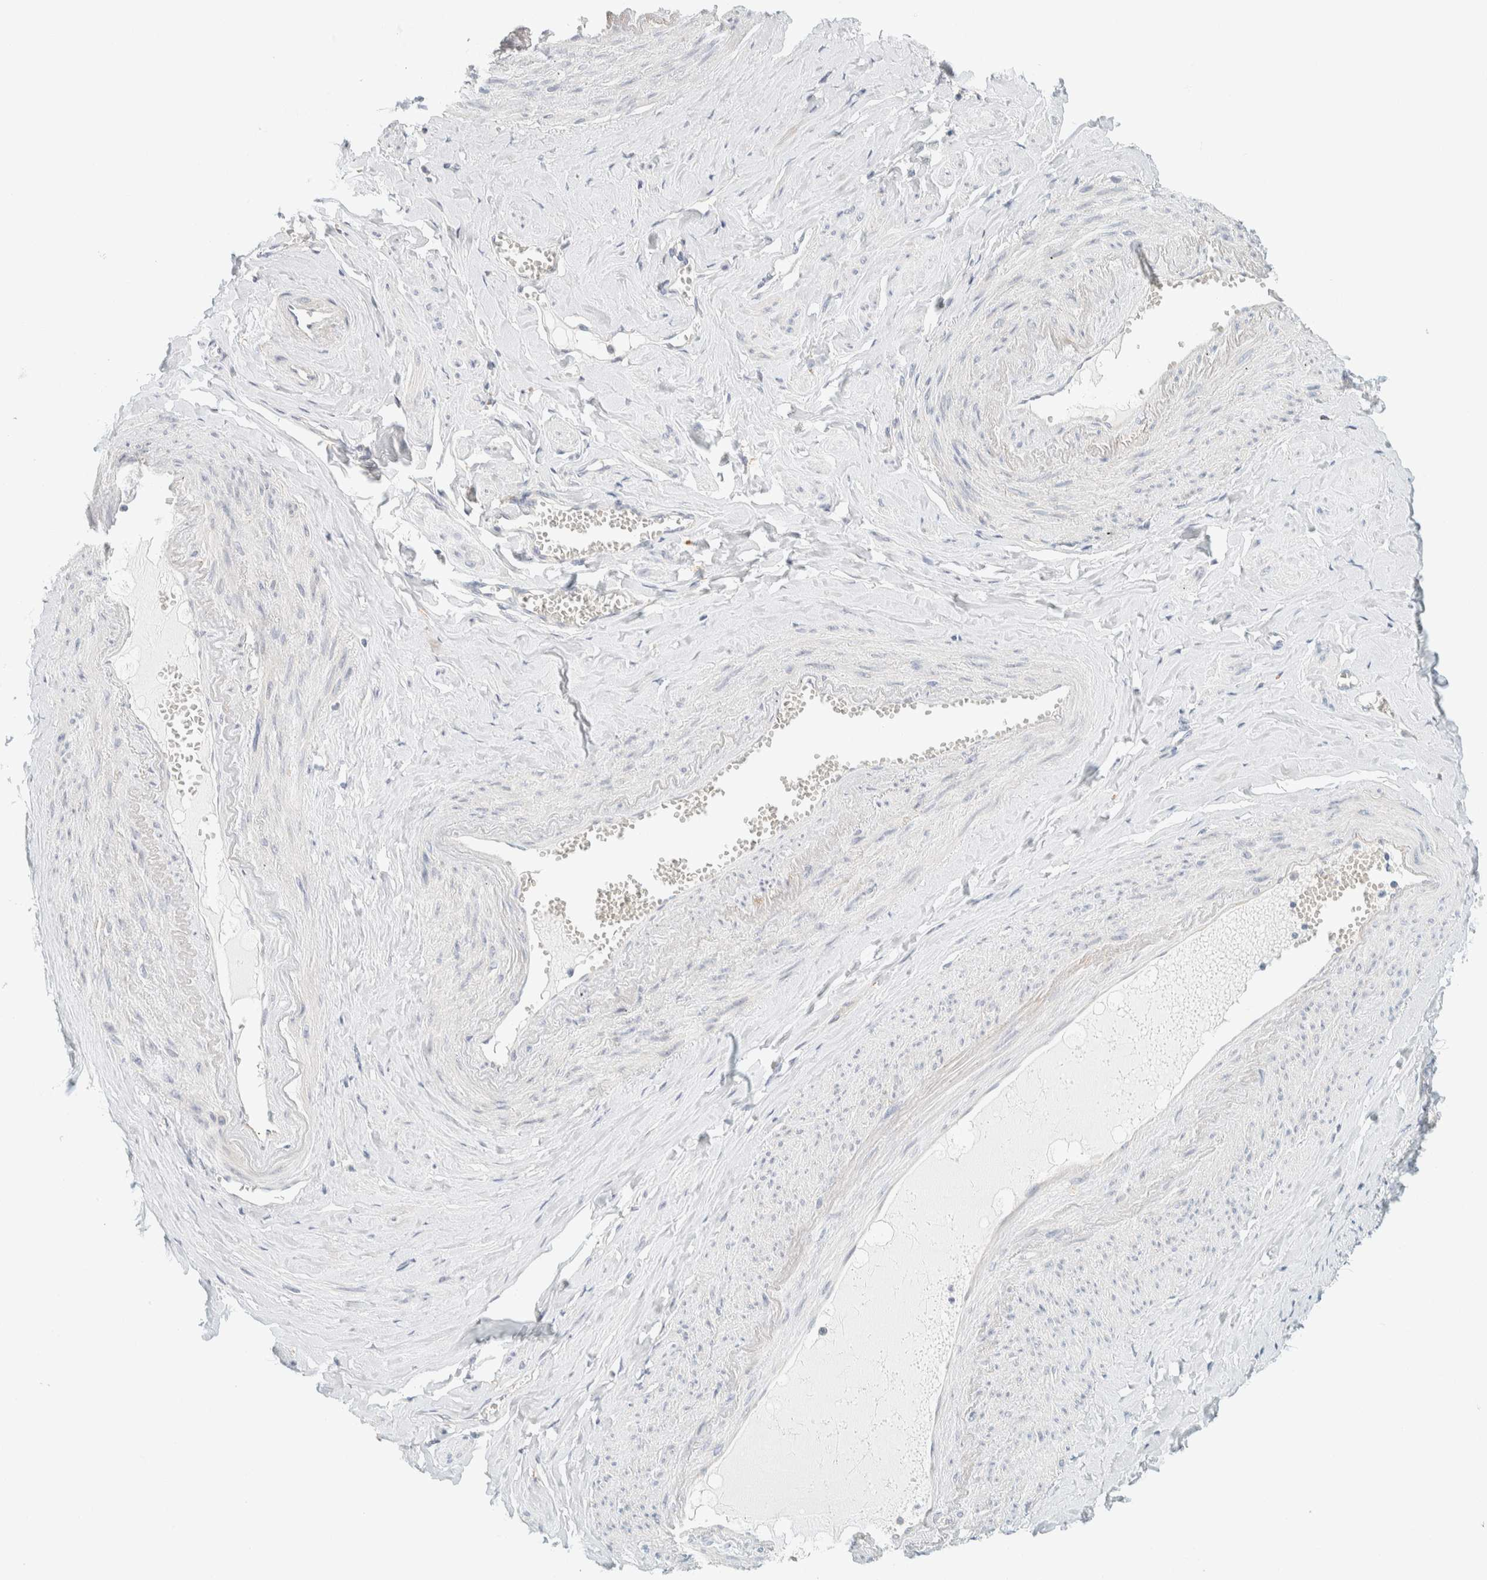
{"staining": {"intensity": "negative", "quantity": "none", "location": "none"}, "tissue": "adipose tissue", "cell_type": "Adipocytes", "image_type": "normal", "snomed": [{"axis": "morphology", "description": "Normal tissue, NOS"}, {"axis": "topography", "description": "Vascular tissue"}, {"axis": "topography", "description": "Fallopian tube"}, {"axis": "topography", "description": "Ovary"}], "caption": "High magnification brightfield microscopy of normal adipose tissue stained with DAB (3,3'-diaminobenzidine) (brown) and counterstained with hematoxylin (blue): adipocytes show no significant positivity. Nuclei are stained in blue.", "gene": "AARSD1", "patient": {"sex": "female", "age": 67}}